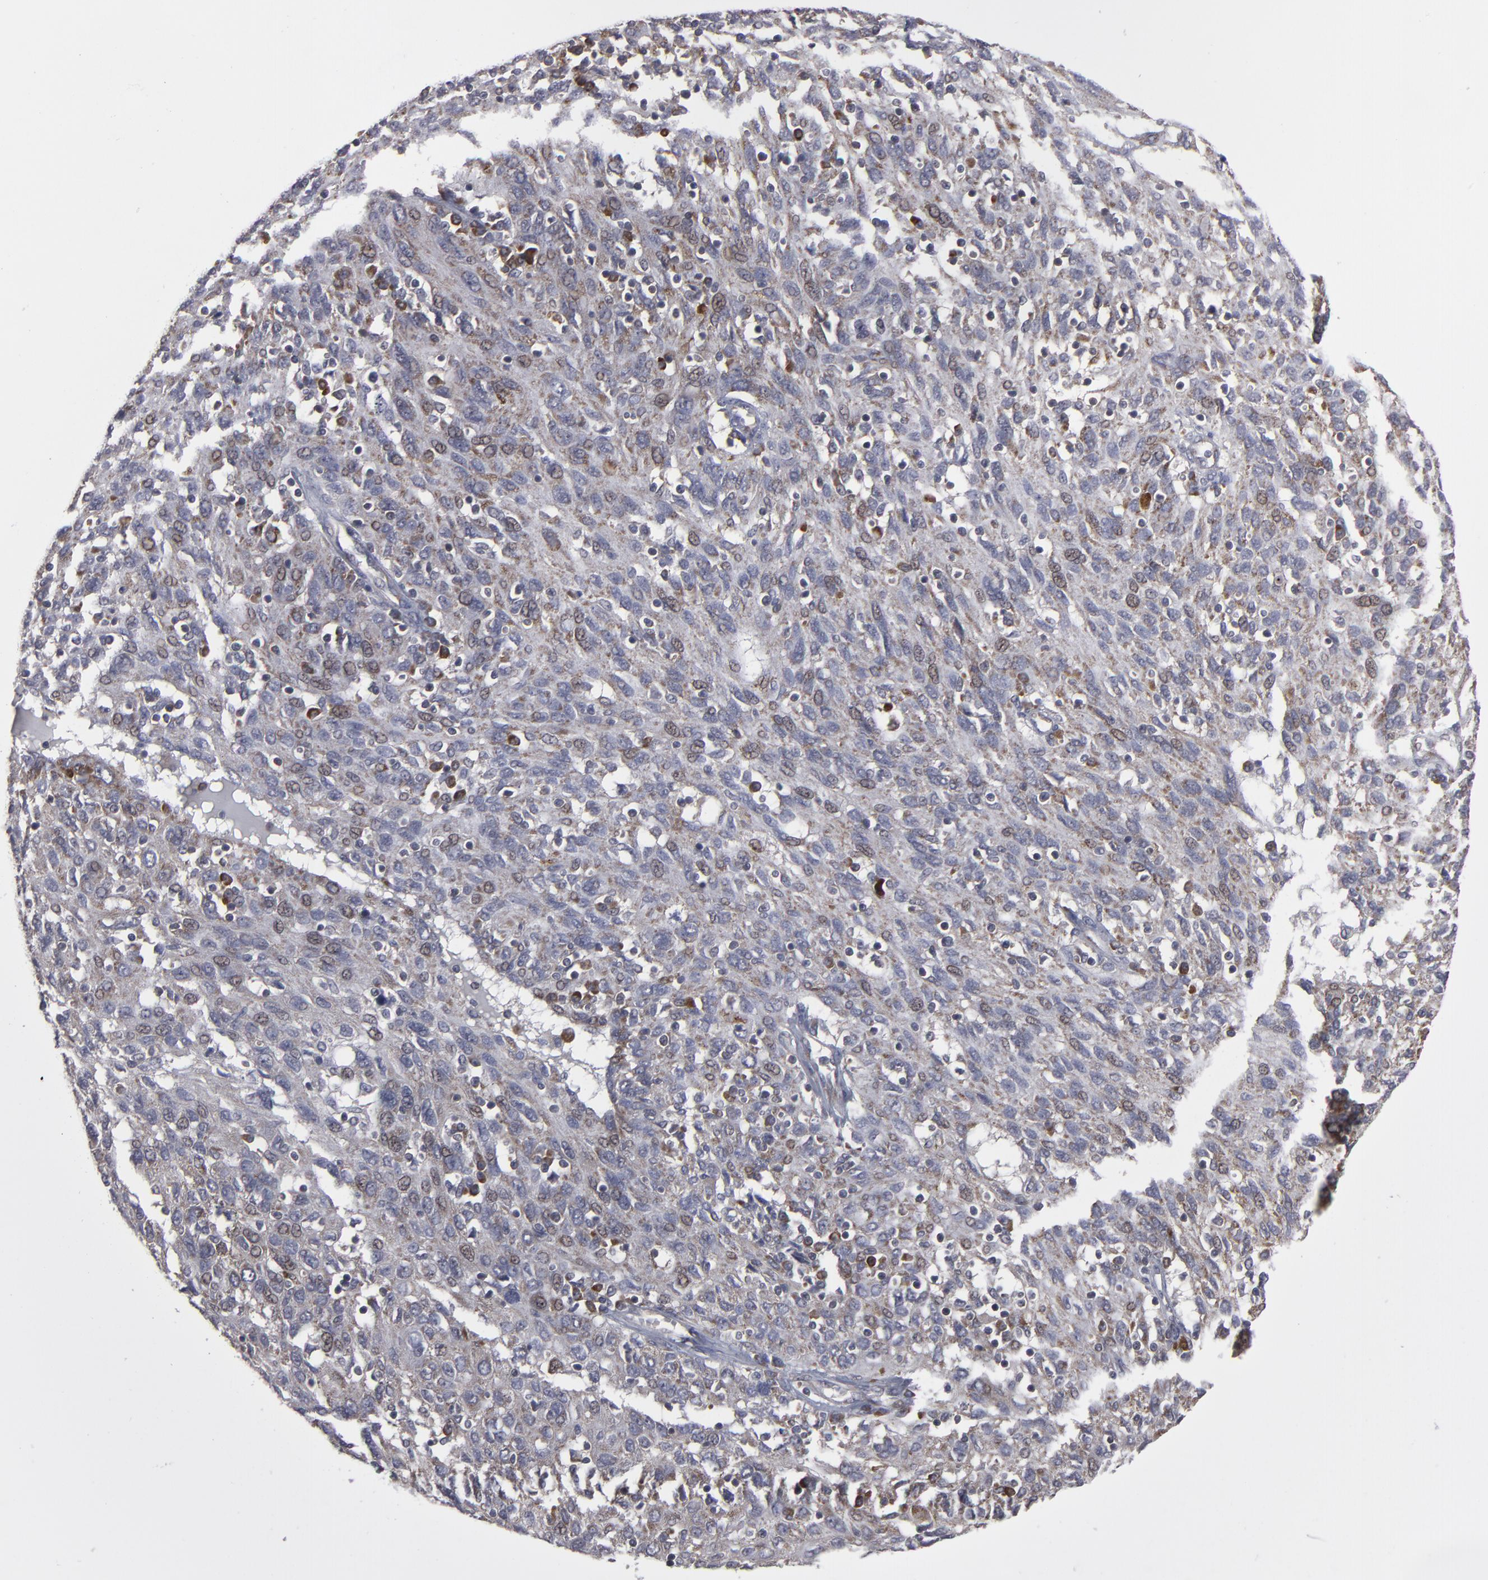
{"staining": {"intensity": "moderate", "quantity": "25%-75%", "location": "cytoplasmic/membranous"}, "tissue": "ovarian cancer", "cell_type": "Tumor cells", "image_type": "cancer", "snomed": [{"axis": "morphology", "description": "Carcinoma, endometroid"}, {"axis": "topography", "description": "Ovary"}], "caption": "Brown immunohistochemical staining in ovarian cancer reveals moderate cytoplasmic/membranous staining in about 25%-75% of tumor cells.", "gene": "GLCCI1", "patient": {"sex": "female", "age": 50}}